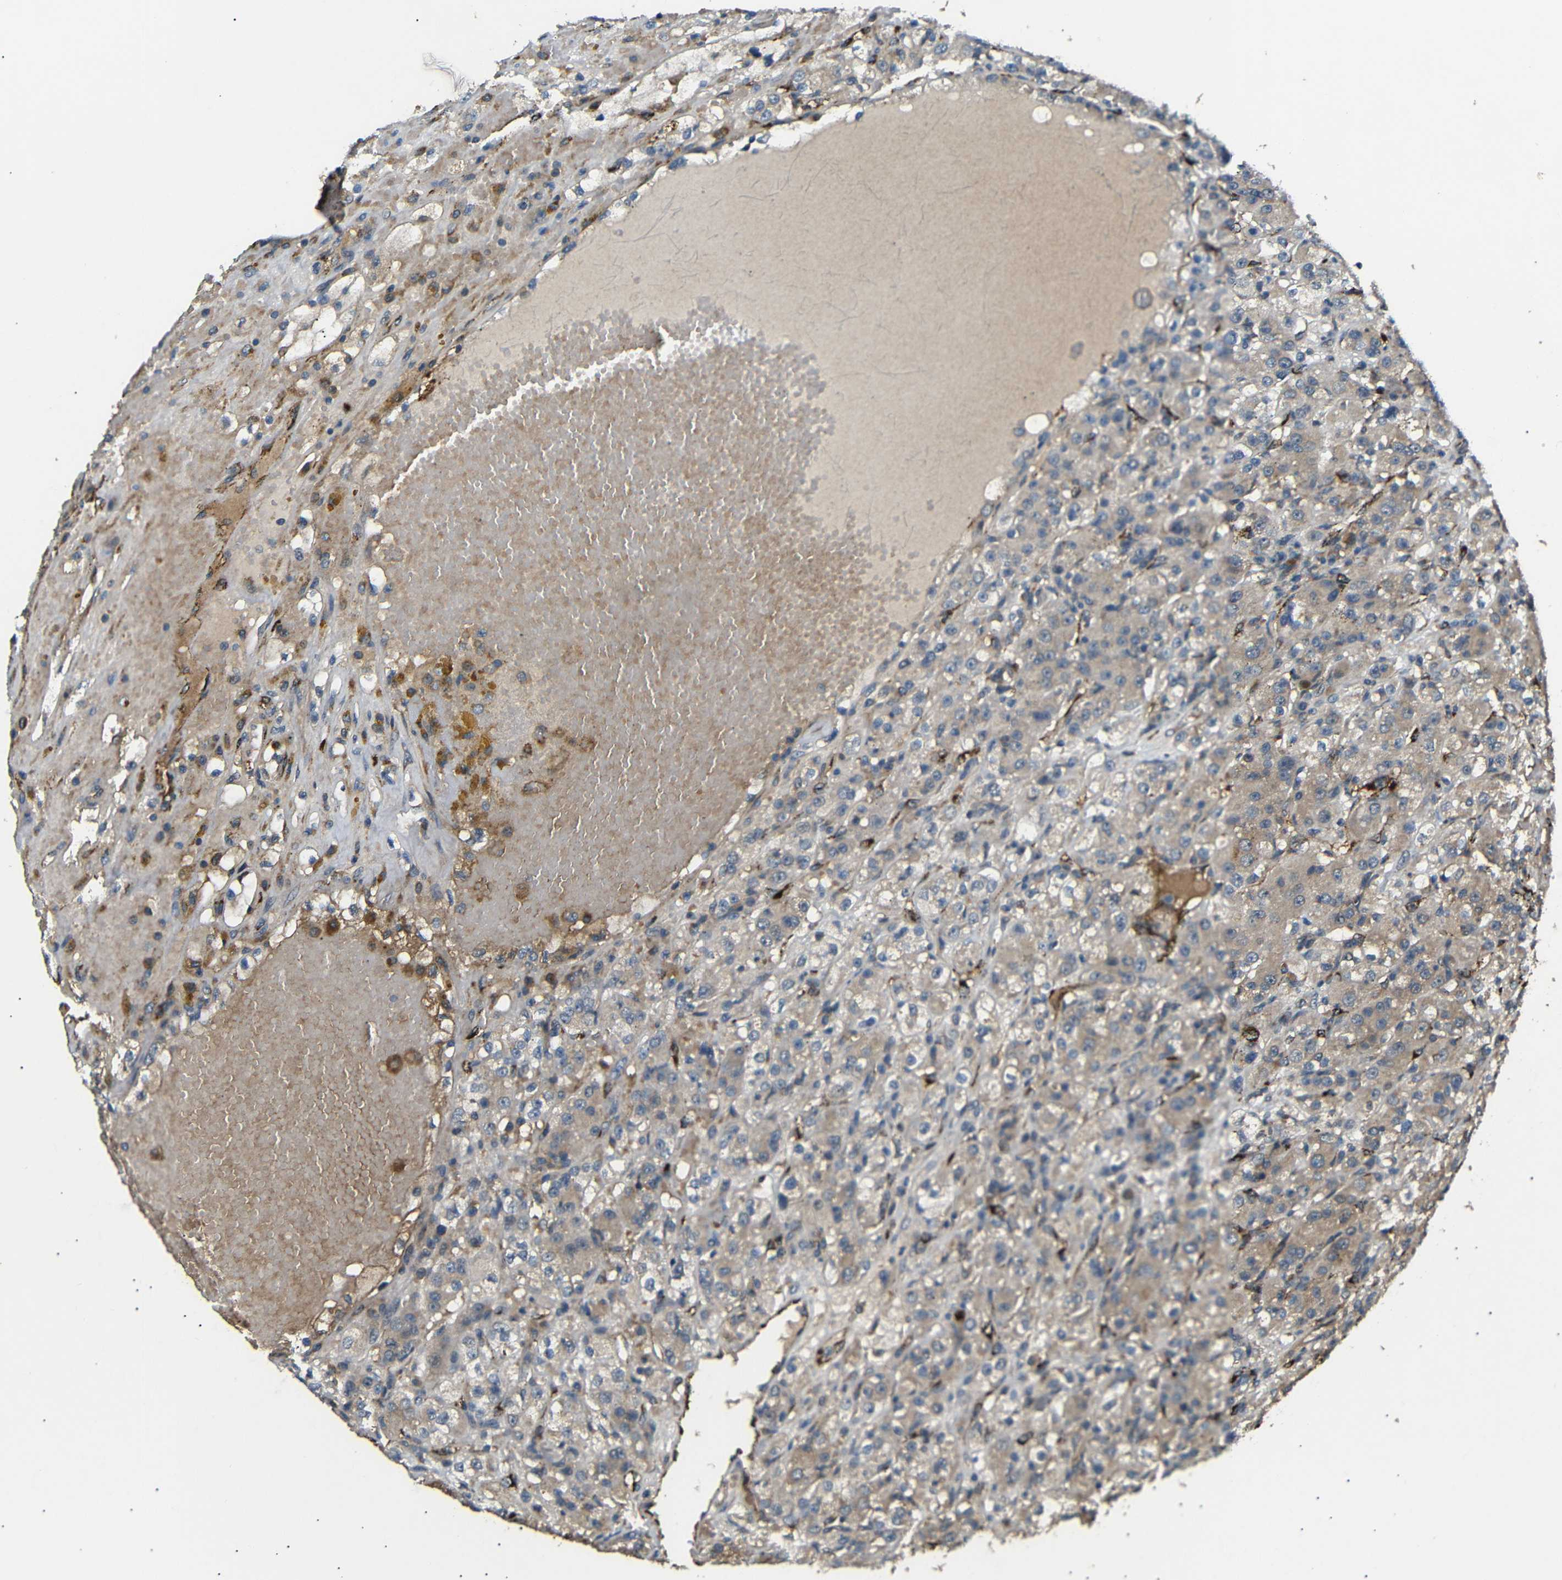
{"staining": {"intensity": "weak", "quantity": ">75%", "location": "cytoplasmic/membranous"}, "tissue": "renal cancer", "cell_type": "Tumor cells", "image_type": "cancer", "snomed": [{"axis": "morphology", "description": "Normal tissue, NOS"}, {"axis": "morphology", "description": "Adenocarcinoma, NOS"}, {"axis": "topography", "description": "Kidney"}], "caption": "Renal cancer tissue shows weak cytoplasmic/membranous expression in about >75% of tumor cells, visualized by immunohistochemistry. The protein of interest is shown in brown color, while the nuclei are stained blue.", "gene": "ATP7A", "patient": {"sex": "male", "age": 61}}